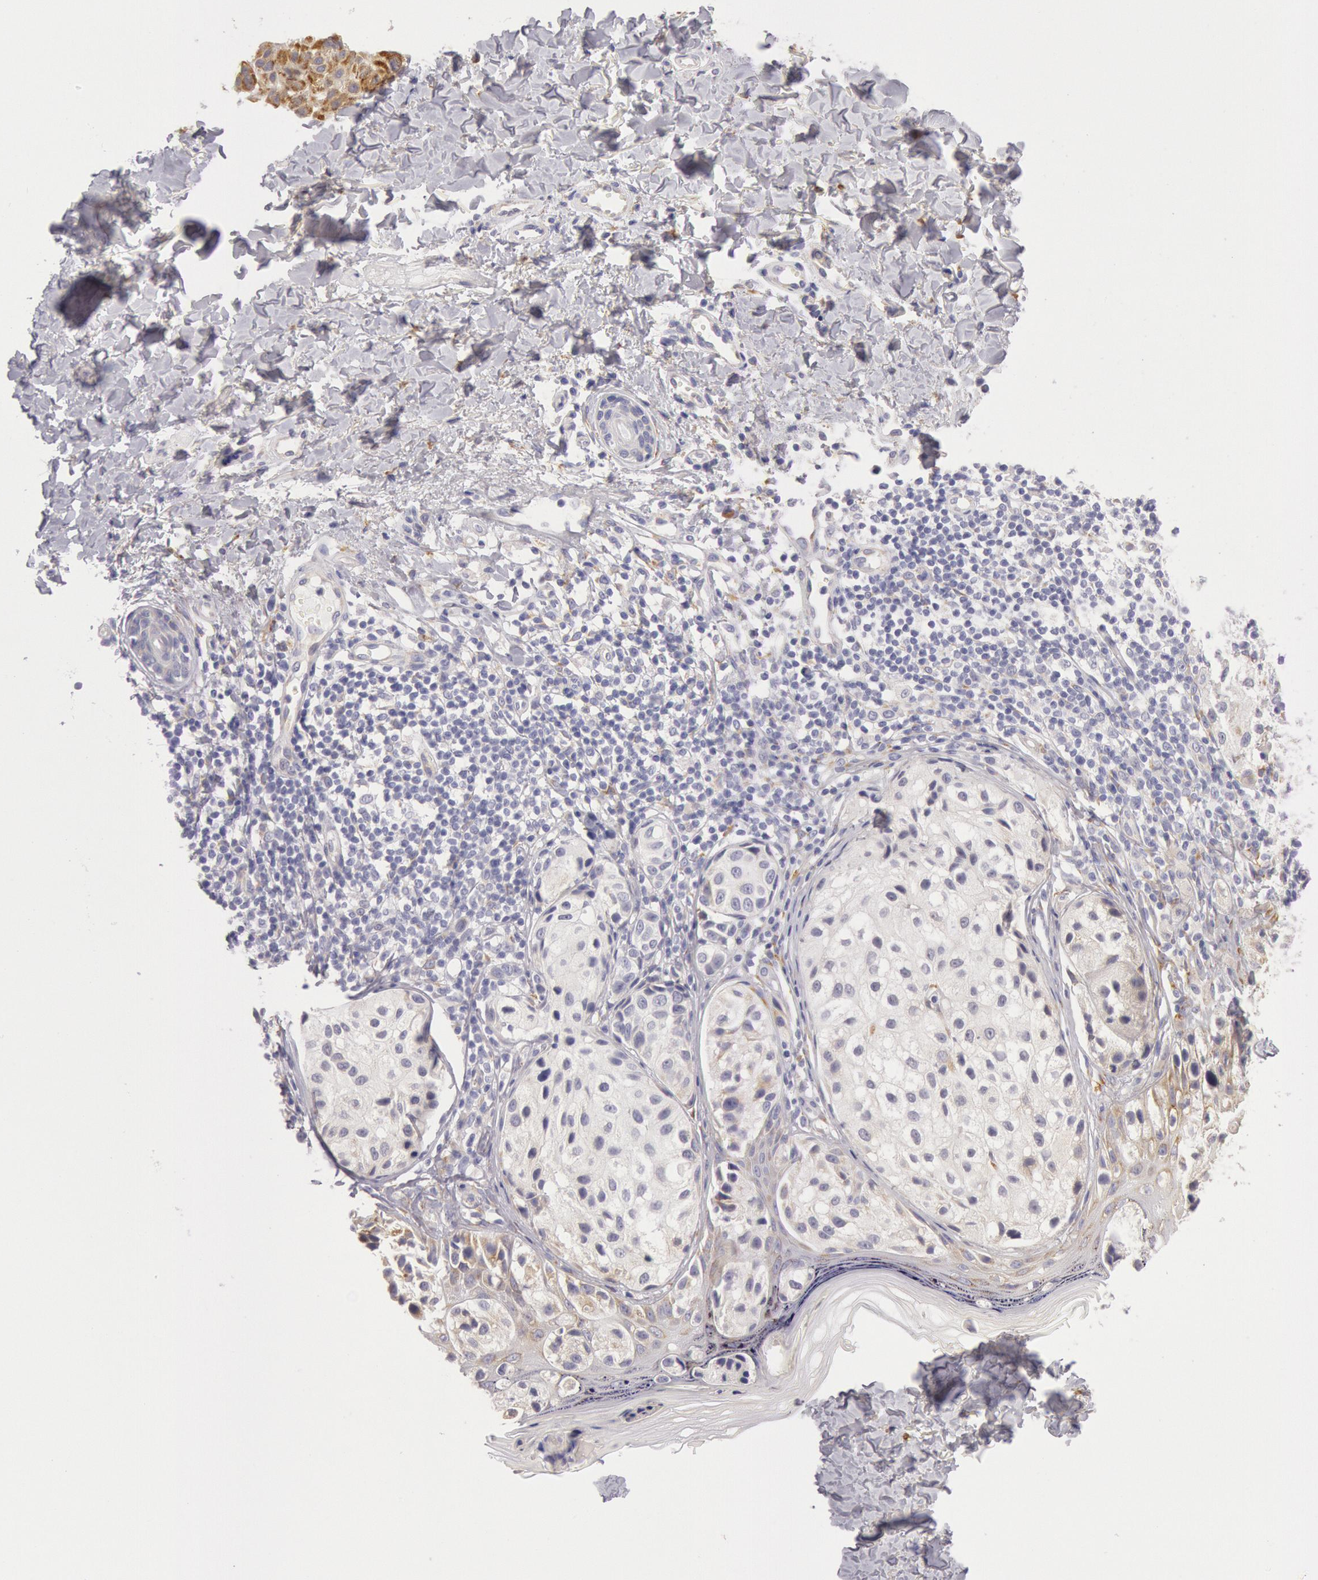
{"staining": {"intensity": "moderate", "quantity": "25%-75%", "location": "cytoplasmic/membranous"}, "tissue": "melanoma", "cell_type": "Tumor cells", "image_type": "cancer", "snomed": [{"axis": "morphology", "description": "Malignant melanoma, NOS"}, {"axis": "topography", "description": "Skin"}], "caption": "Immunohistochemical staining of melanoma demonstrates moderate cytoplasmic/membranous protein staining in approximately 25%-75% of tumor cells. (brown staining indicates protein expression, while blue staining denotes nuclei).", "gene": "CIDEB", "patient": {"sex": "male", "age": 23}}